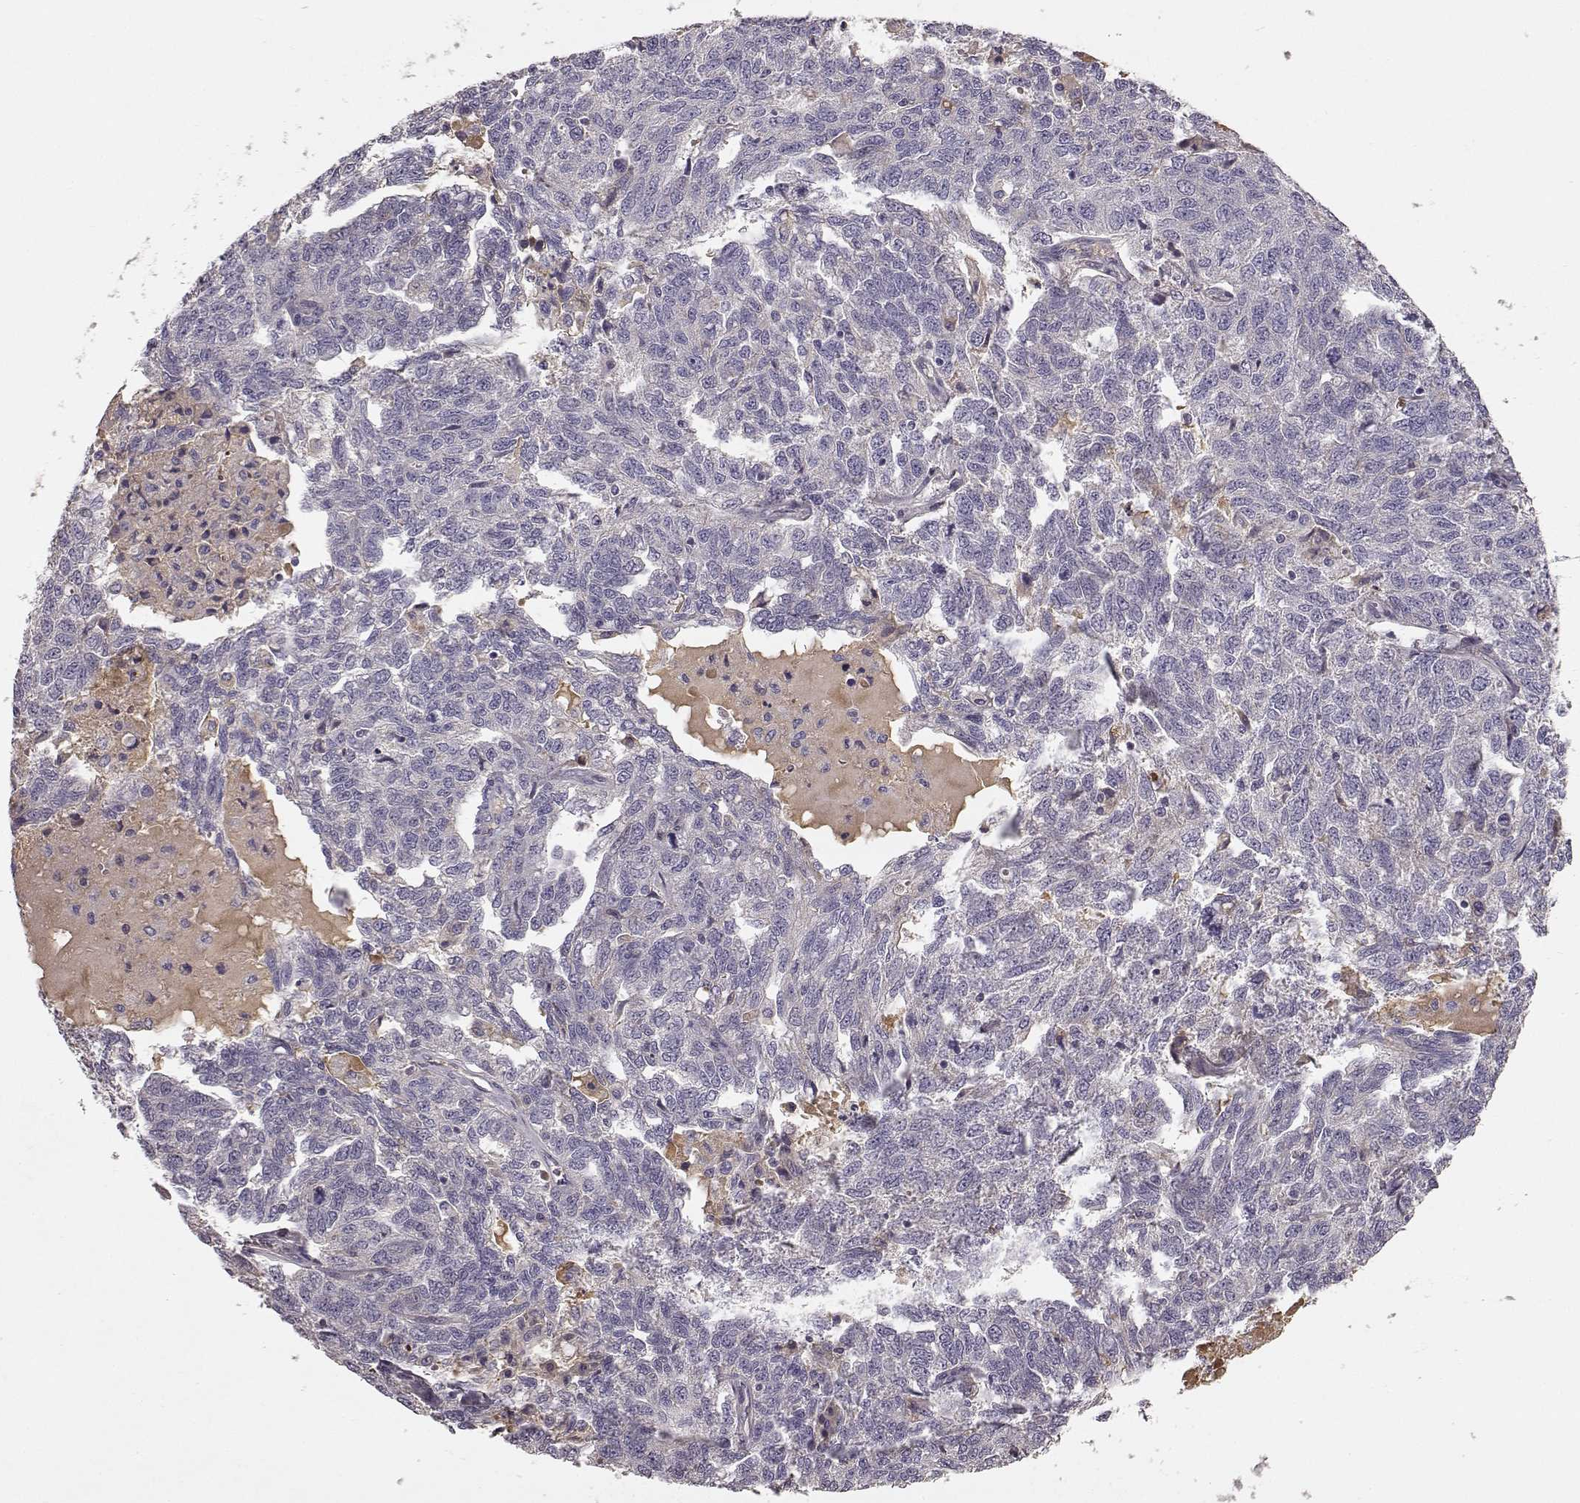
{"staining": {"intensity": "negative", "quantity": "none", "location": "none"}, "tissue": "ovarian cancer", "cell_type": "Tumor cells", "image_type": "cancer", "snomed": [{"axis": "morphology", "description": "Cystadenocarcinoma, serous, NOS"}, {"axis": "topography", "description": "Ovary"}], "caption": "This is an IHC histopathology image of human ovarian cancer (serous cystadenocarcinoma). There is no staining in tumor cells.", "gene": "YJEFN3", "patient": {"sex": "female", "age": 71}}